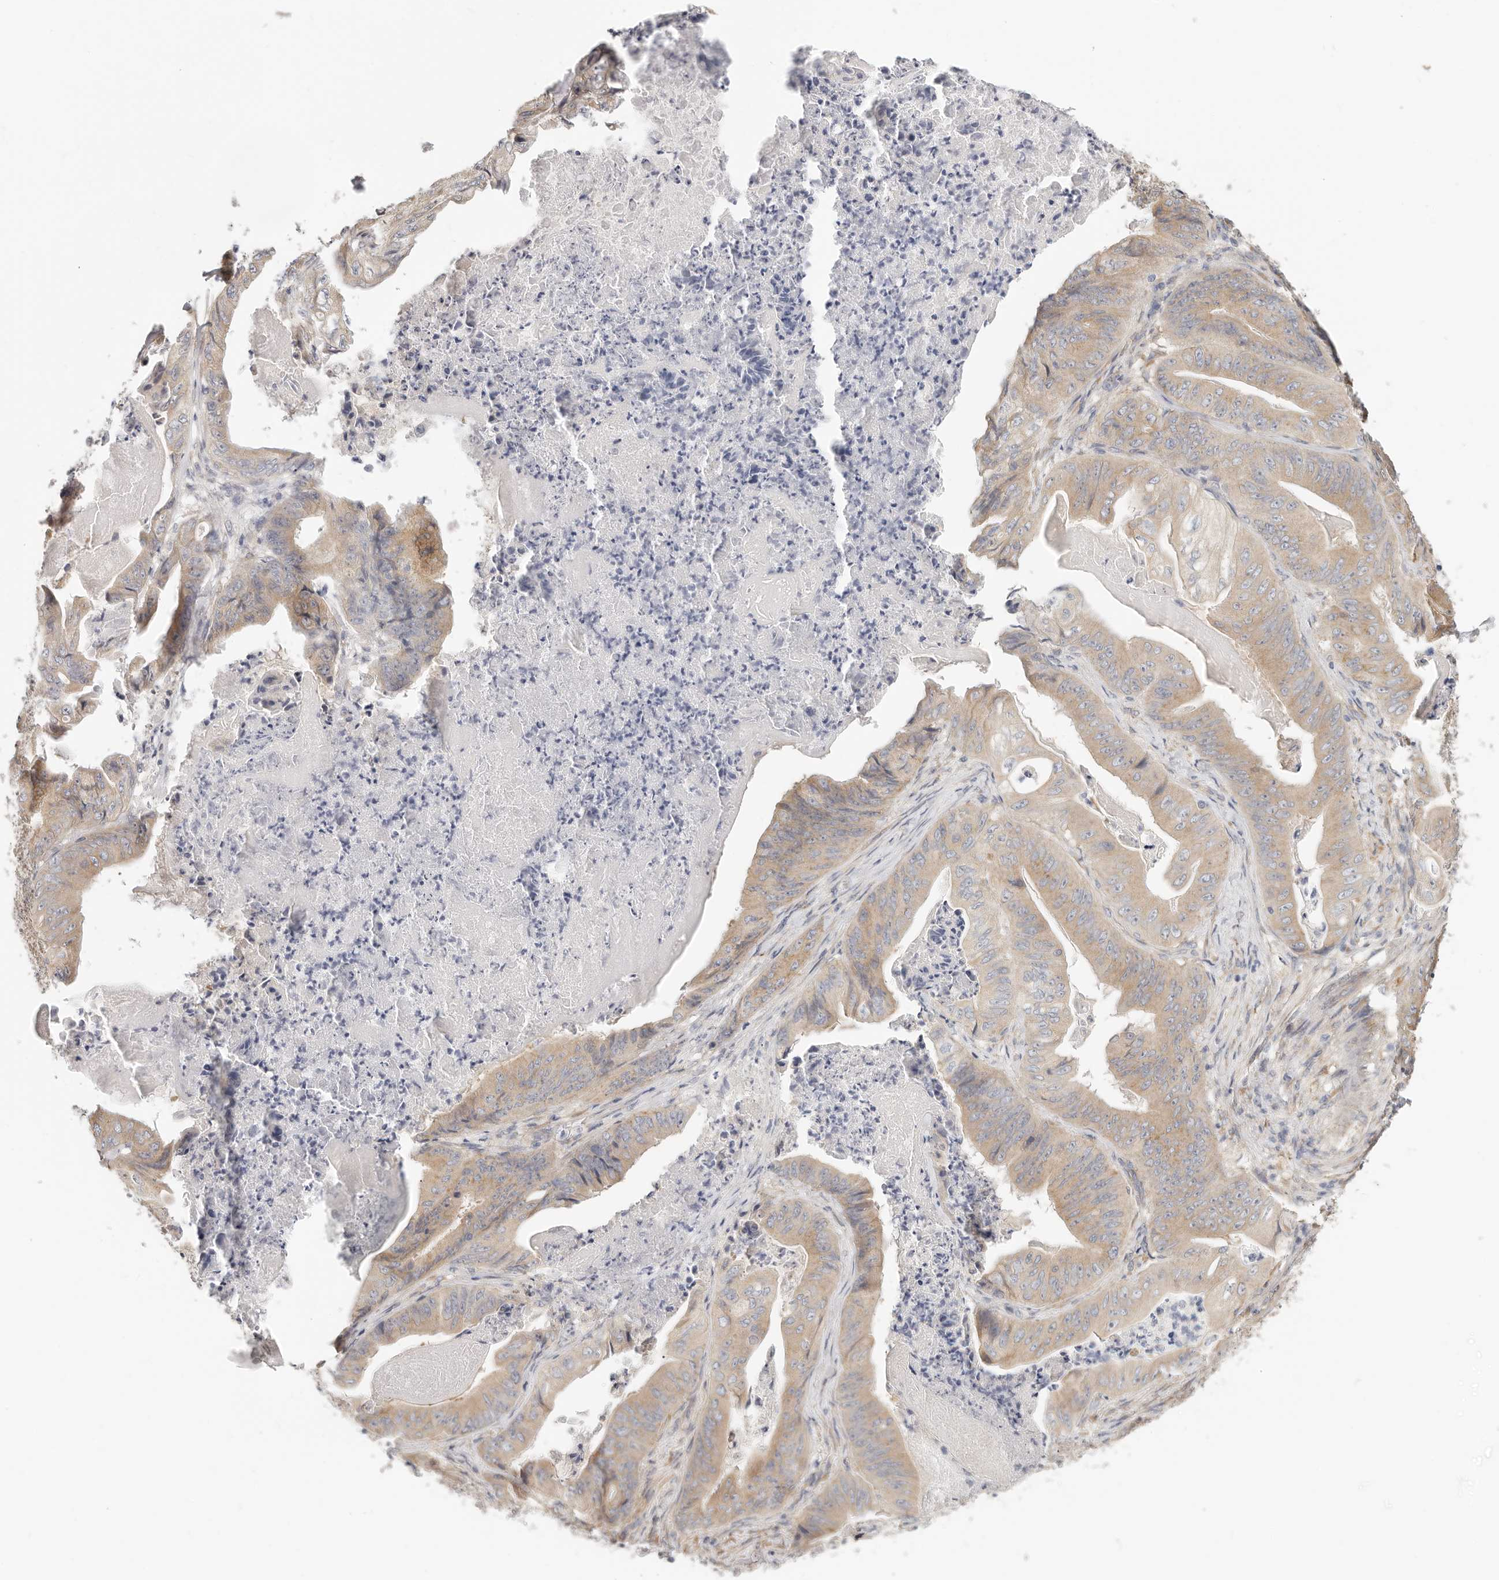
{"staining": {"intensity": "weak", "quantity": ">75%", "location": "cytoplasmic/membranous"}, "tissue": "stomach cancer", "cell_type": "Tumor cells", "image_type": "cancer", "snomed": [{"axis": "morphology", "description": "Adenocarcinoma, NOS"}, {"axis": "topography", "description": "Stomach"}], "caption": "This histopathology image demonstrates IHC staining of human stomach adenocarcinoma, with low weak cytoplasmic/membranous positivity in about >75% of tumor cells.", "gene": "AFDN", "patient": {"sex": "female", "age": 73}}